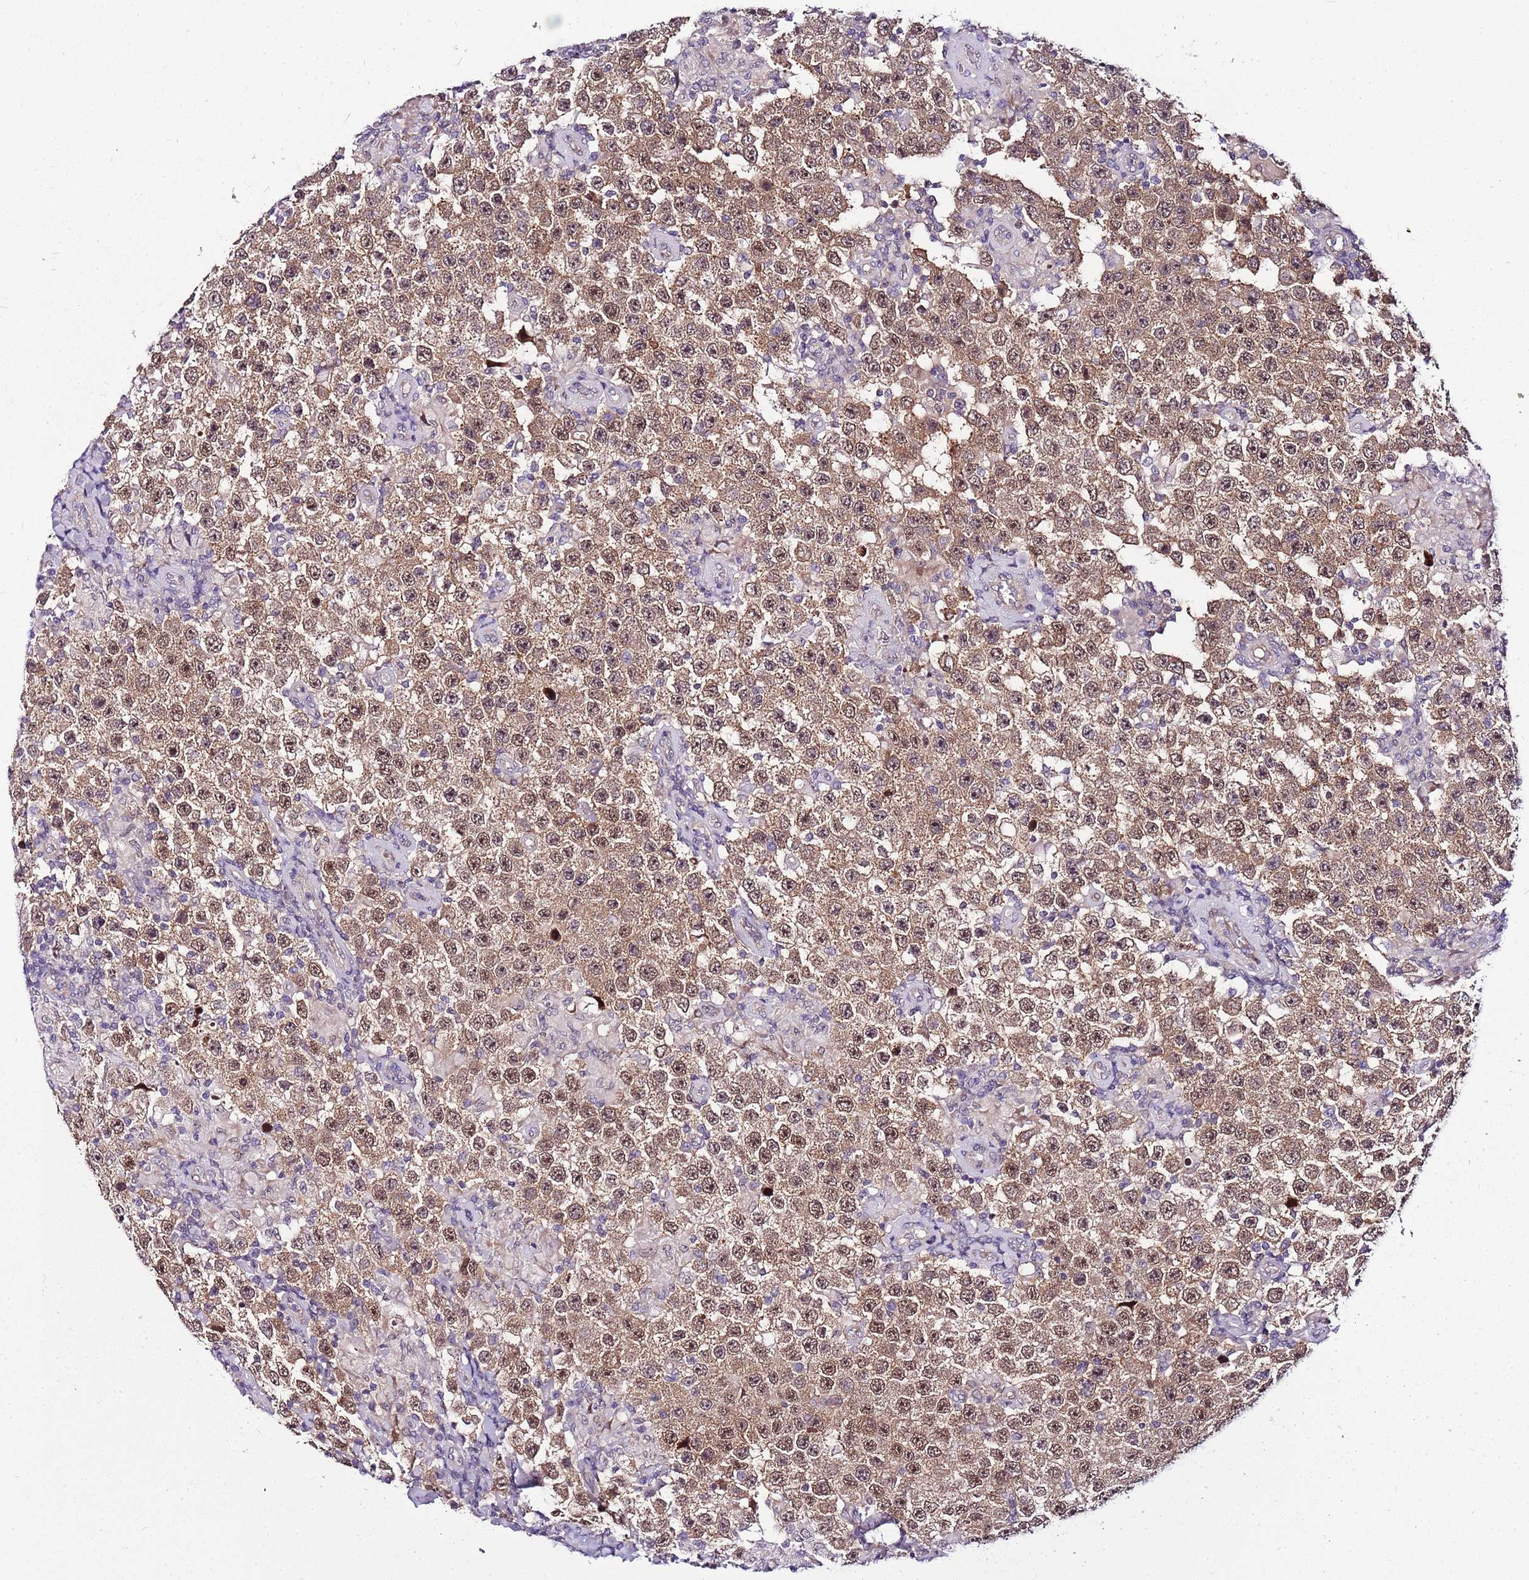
{"staining": {"intensity": "moderate", "quantity": ">75%", "location": "cytoplasmic/membranous,nuclear"}, "tissue": "testis cancer", "cell_type": "Tumor cells", "image_type": "cancer", "snomed": [{"axis": "morphology", "description": "Normal tissue, NOS"}, {"axis": "morphology", "description": "Urothelial carcinoma, High grade"}, {"axis": "morphology", "description": "Seminoma, NOS"}, {"axis": "morphology", "description": "Carcinoma, Embryonal, NOS"}, {"axis": "topography", "description": "Urinary bladder"}, {"axis": "topography", "description": "Testis"}], "caption": "IHC micrograph of testis high-grade urothelial carcinoma stained for a protein (brown), which demonstrates medium levels of moderate cytoplasmic/membranous and nuclear expression in about >75% of tumor cells.", "gene": "POLE3", "patient": {"sex": "male", "age": 41}}